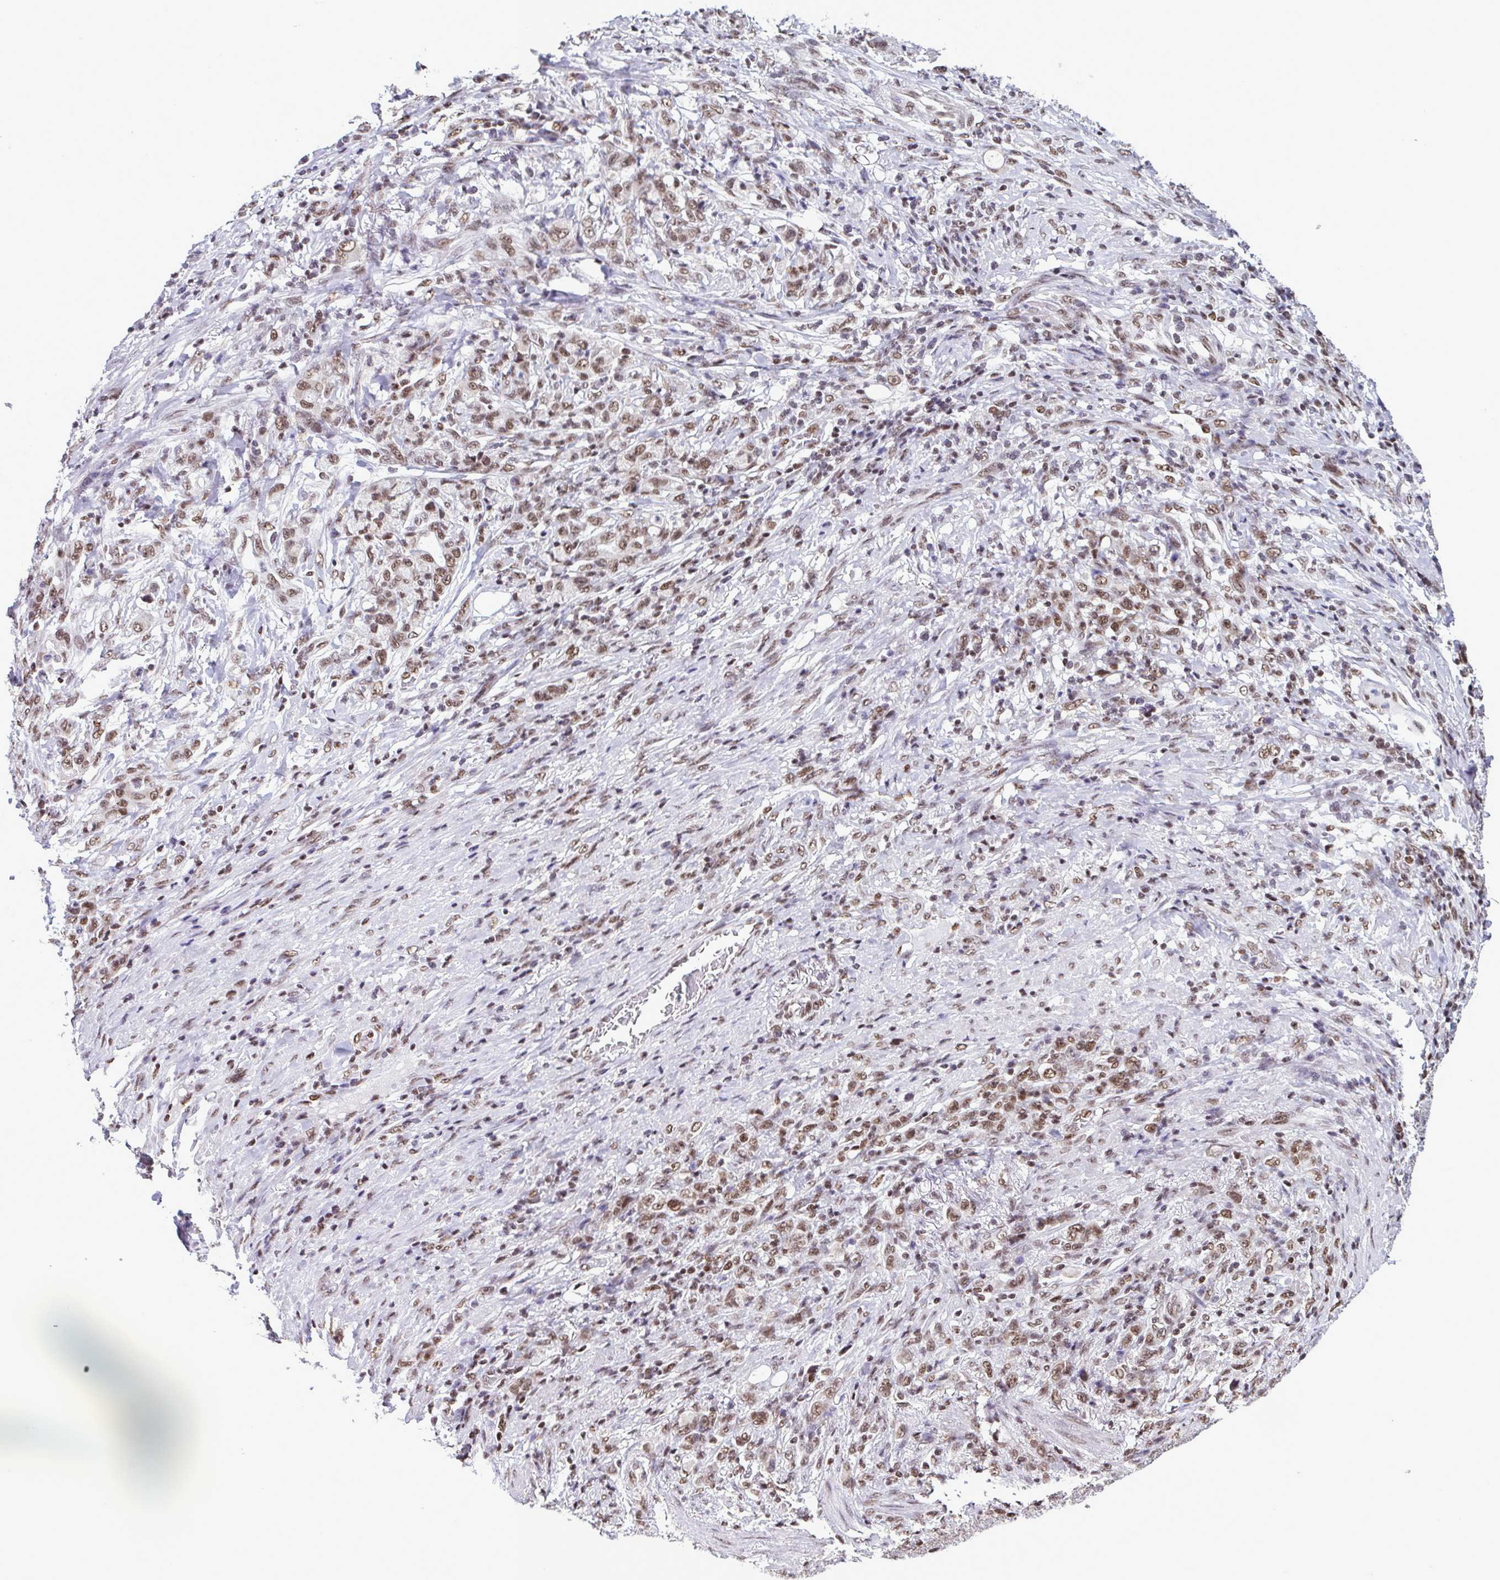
{"staining": {"intensity": "moderate", "quantity": ">75%", "location": "nuclear"}, "tissue": "stomach cancer", "cell_type": "Tumor cells", "image_type": "cancer", "snomed": [{"axis": "morphology", "description": "Adenocarcinoma, NOS"}, {"axis": "topography", "description": "Stomach"}], "caption": "Tumor cells reveal medium levels of moderate nuclear positivity in about >75% of cells in stomach adenocarcinoma. (DAB IHC with brightfield microscopy, high magnification).", "gene": "TIMM21", "patient": {"sex": "female", "age": 79}}